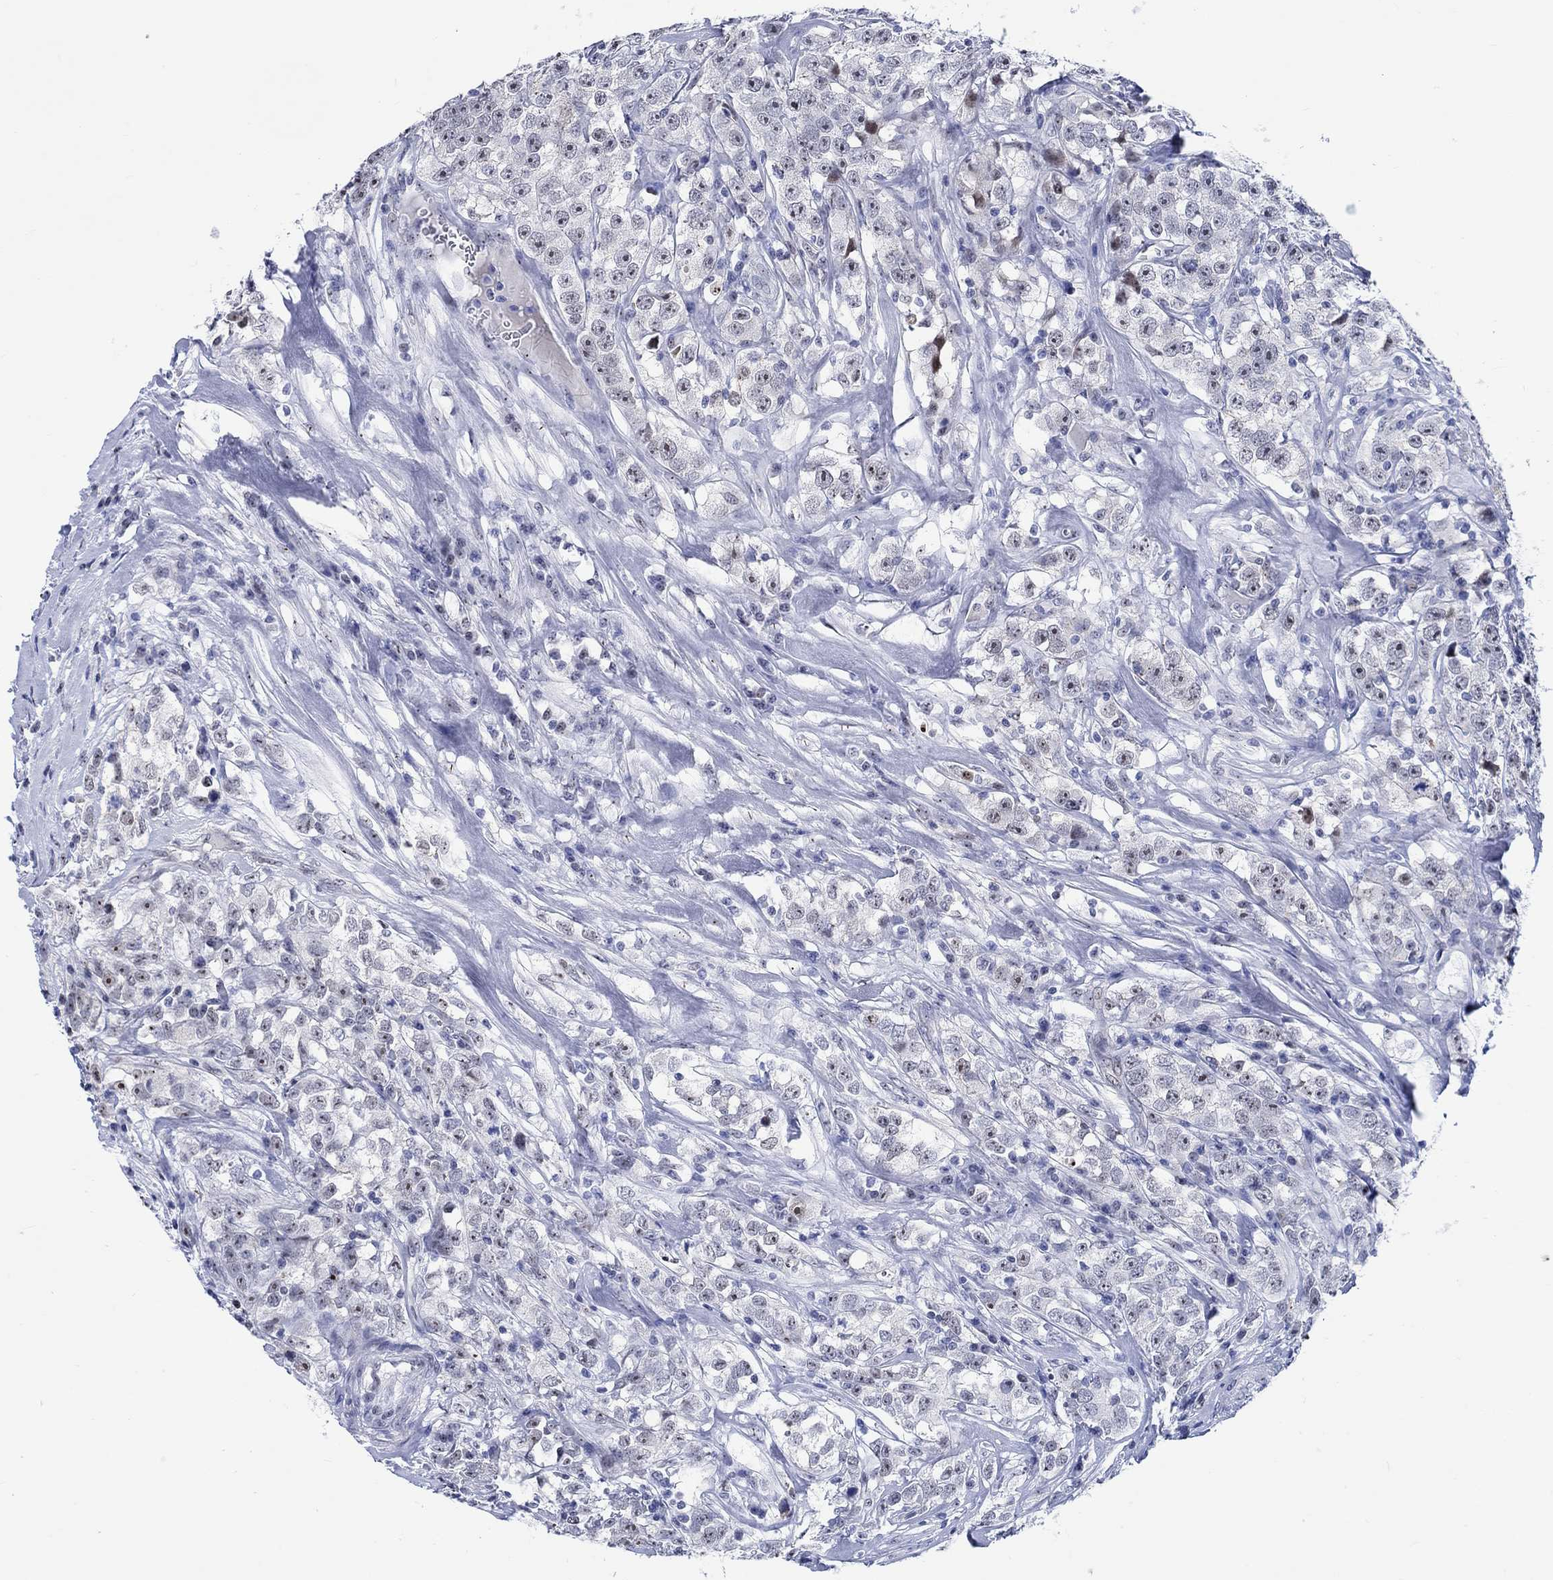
{"staining": {"intensity": "strong", "quantity": "<25%", "location": "nuclear"}, "tissue": "testis cancer", "cell_type": "Tumor cells", "image_type": "cancer", "snomed": [{"axis": "morphology", "description": "Seminoma, NOS"}, {"axis": "topography", "description": "Testis"}], "caption": "Human testis seminoma stained for a protein (brown) shows strong nuclear positive staining in approximately <25% of tumor cells.", "gene": "ZNF446", "patient": {"sex": "male", "age": 59}}